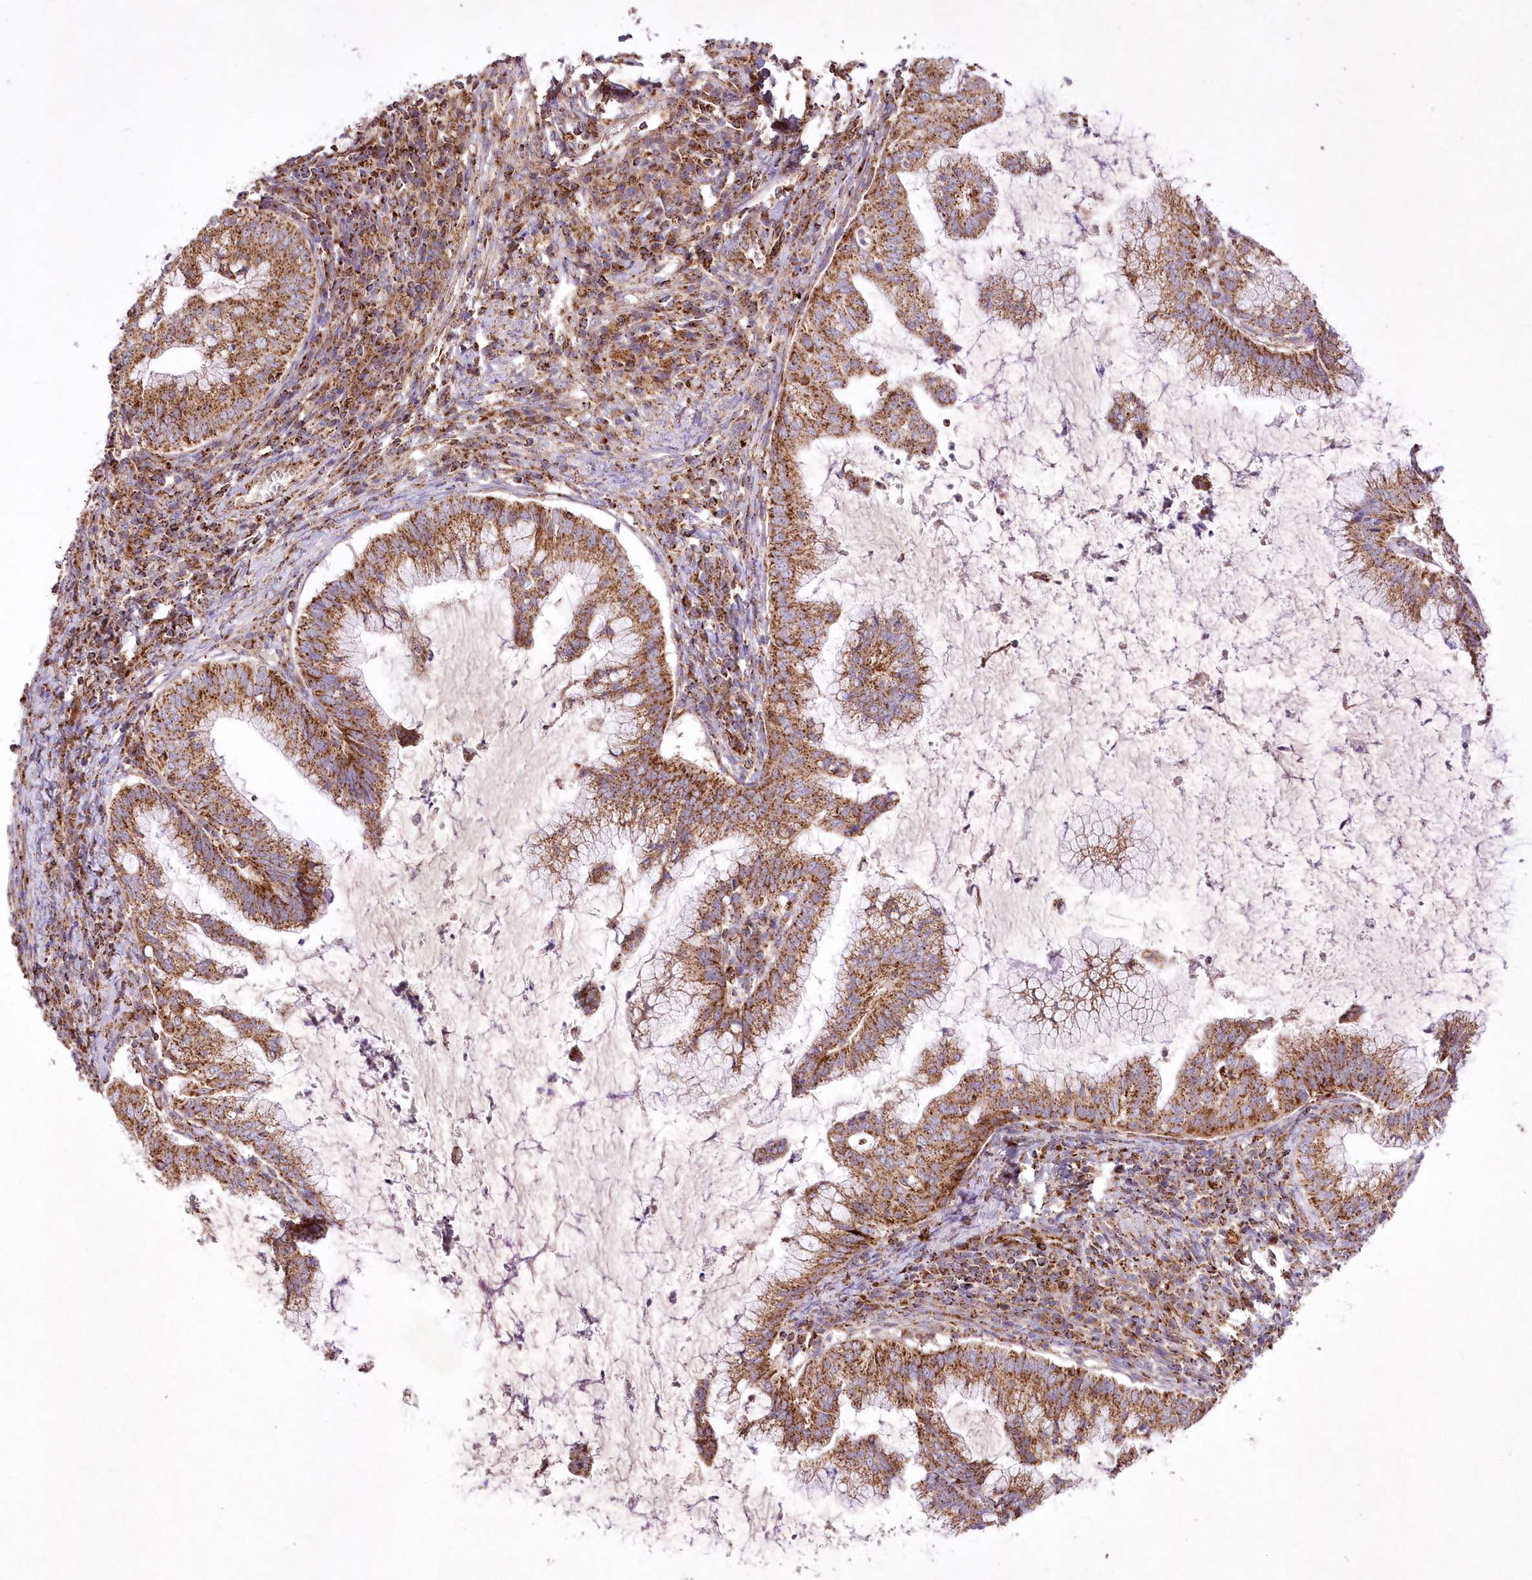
{"staining": {"intensity": "strong", "quantity": ">75%", "location": "cytoplasmic/membranous"}, "tissue": "cervical cancer", "cell_type": "Tumor cells", "image_type": "cancer", "snomed": [{"axis": "morphology", "description": "Adenocarcinoma, NOS"}, {"axis": "topography", "description": "Cervix"}], "caption": "Human cervical cancer (adenocarcinoma) stained with a protein marker reveals strong staining in tumor cells.", "gene": "ASNSD1", "patient": {"sex": "female", "age": 36}}